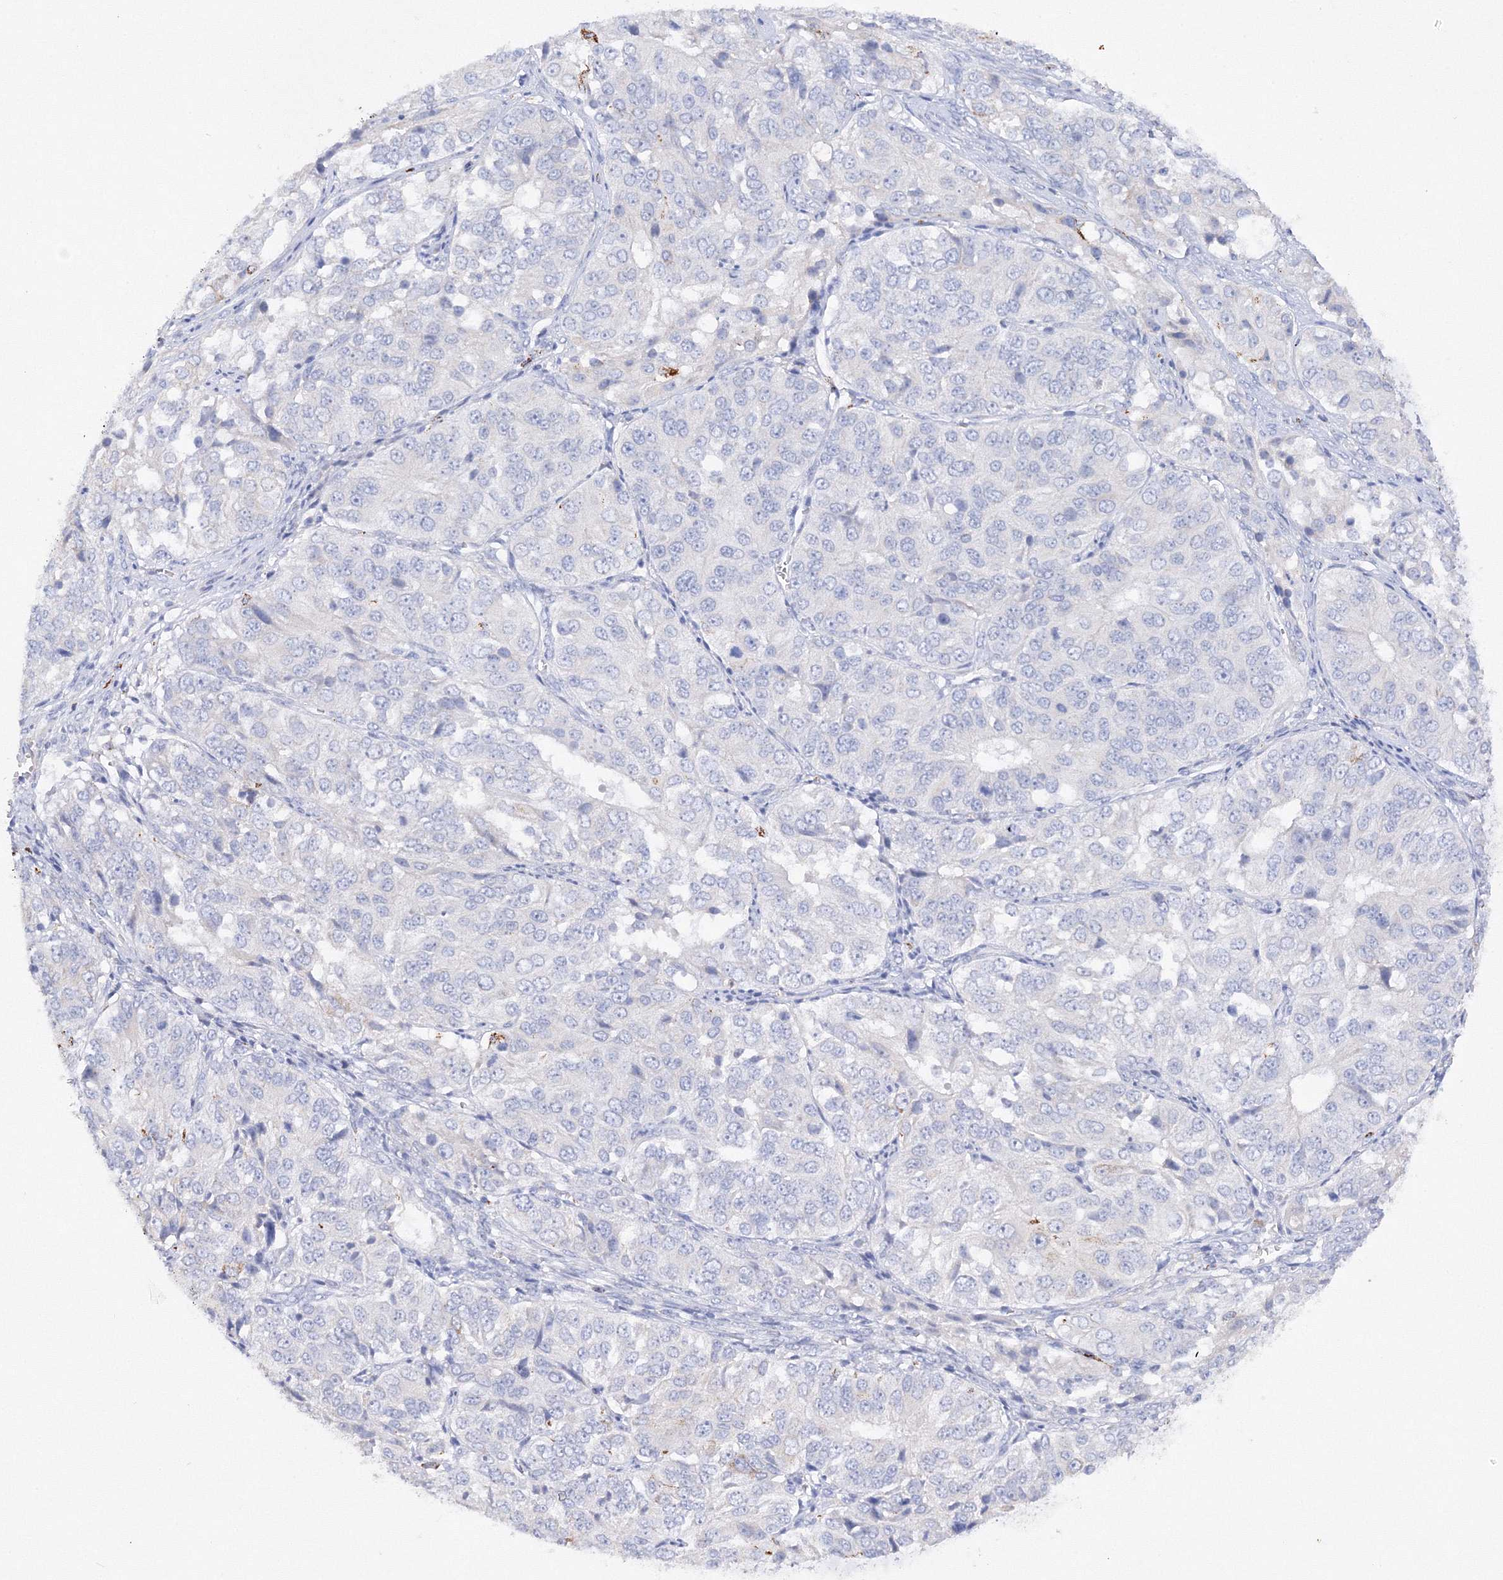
{"staining": {"intensity": "negative", "quantity": "none", "location": "none"}, "tissue": "ovarian cancer", "cell_type": "Tumor cells", "image_type": "cancer", "snomed": [{"axis": "morphology", "description": "Carcinoma, endometroid"}, {"axis": "topography", "description": "Ovary"}], "caption": "There is no significant expression in tumor cells of endometroid carcinoma (ovarian).", "gene": "MERTK", "patient": {"sex": "female", "age": 51}}